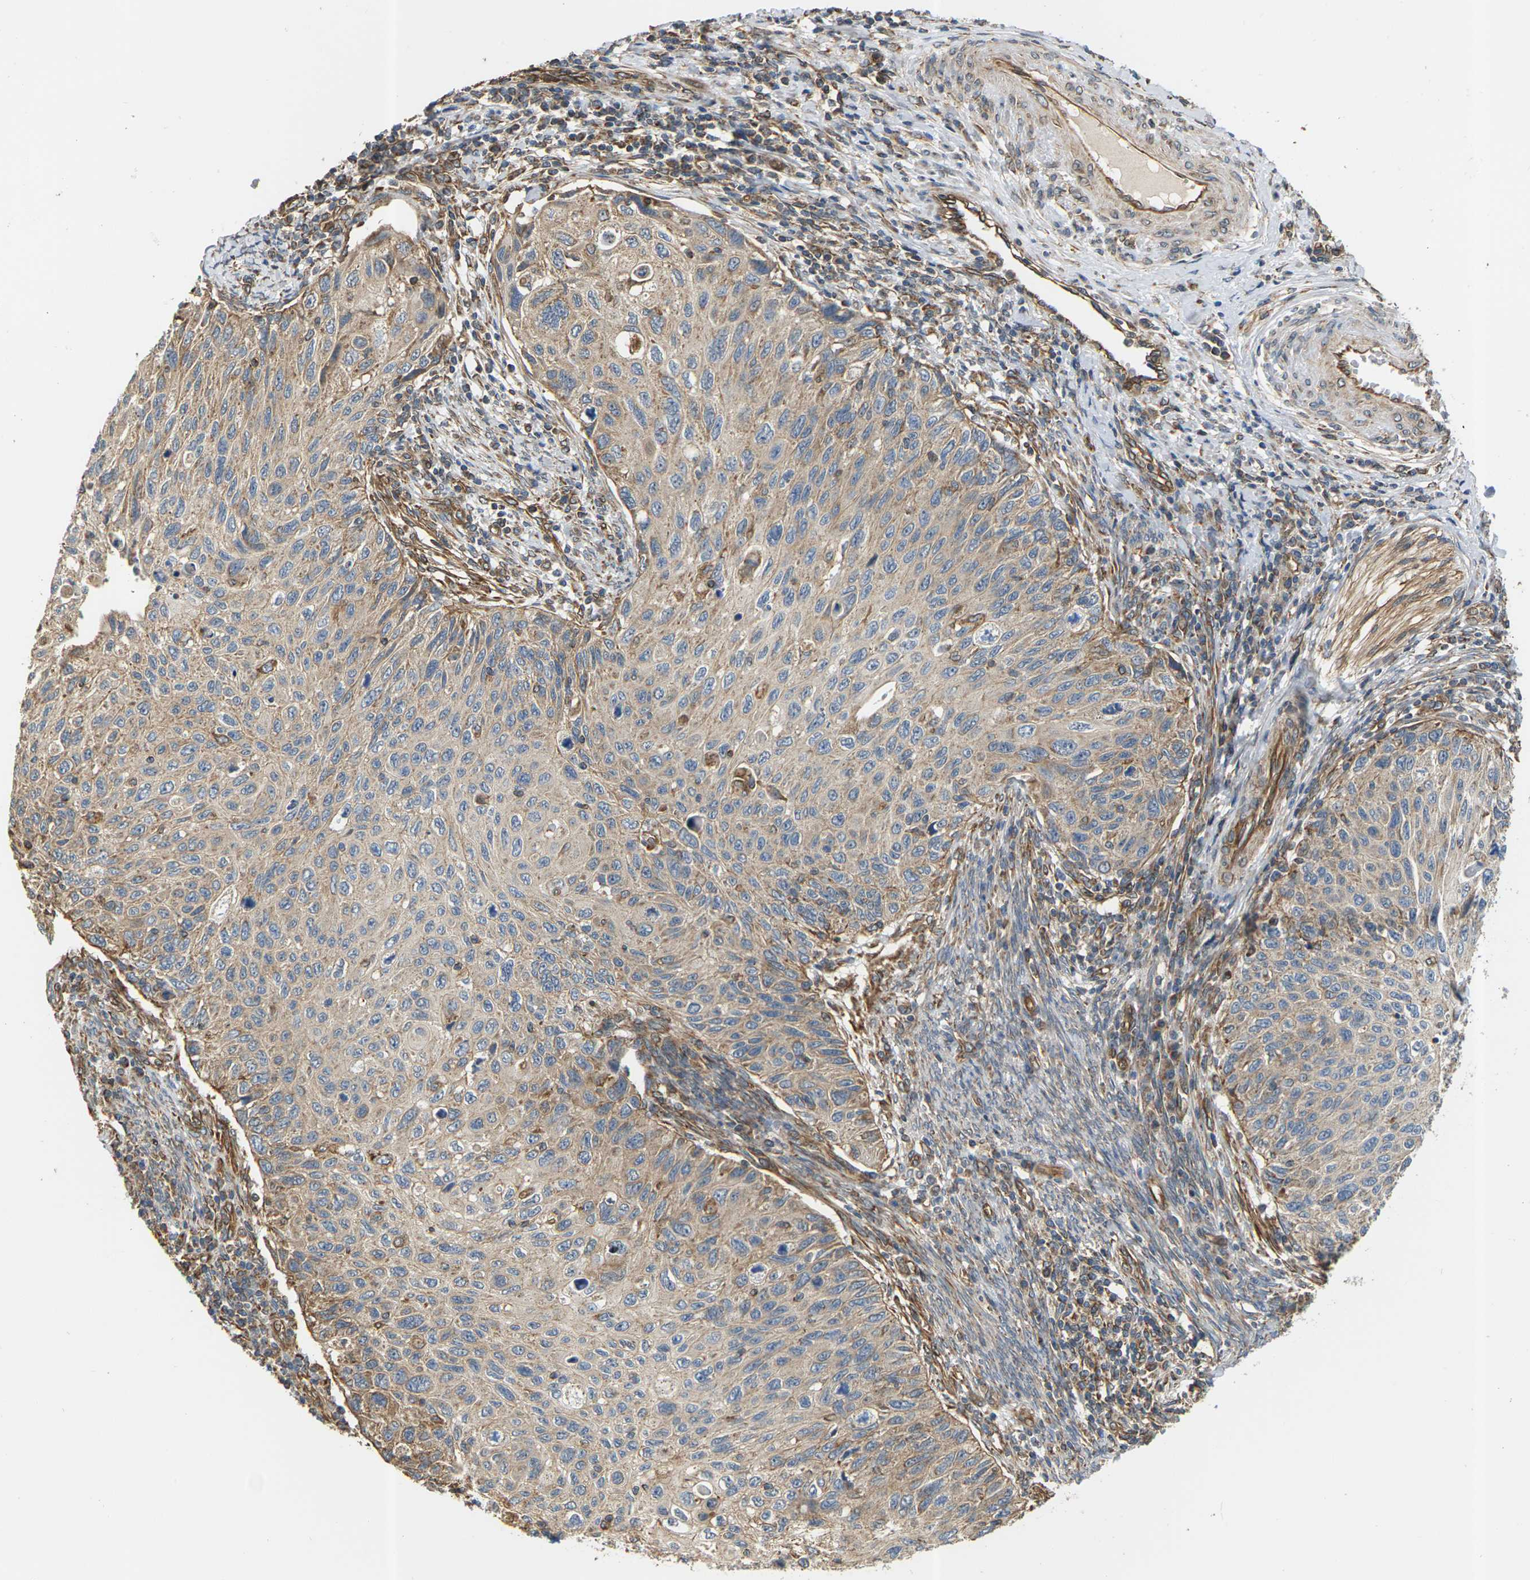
{"staining": {"intensity": "weak", "quantity": ">75%", "location": "cytoplasmic/membranous"}, "tissue": "cervical cancer", "cell_type": "Tumor cells", "image_type": "cancer", "snomed": [{"axis": "morphology", "description": "Squamous cell carcinoma, NOS"}, {"axis": "topography", "description": "Cervix"}], "caption": "Tumor cells display low levels of weak cytoplasmic/membranous positivity in about >75% of cells in cervical cancer.", "gene": "PCDHB4", "patient": {"sex": "female", "age": 70}}